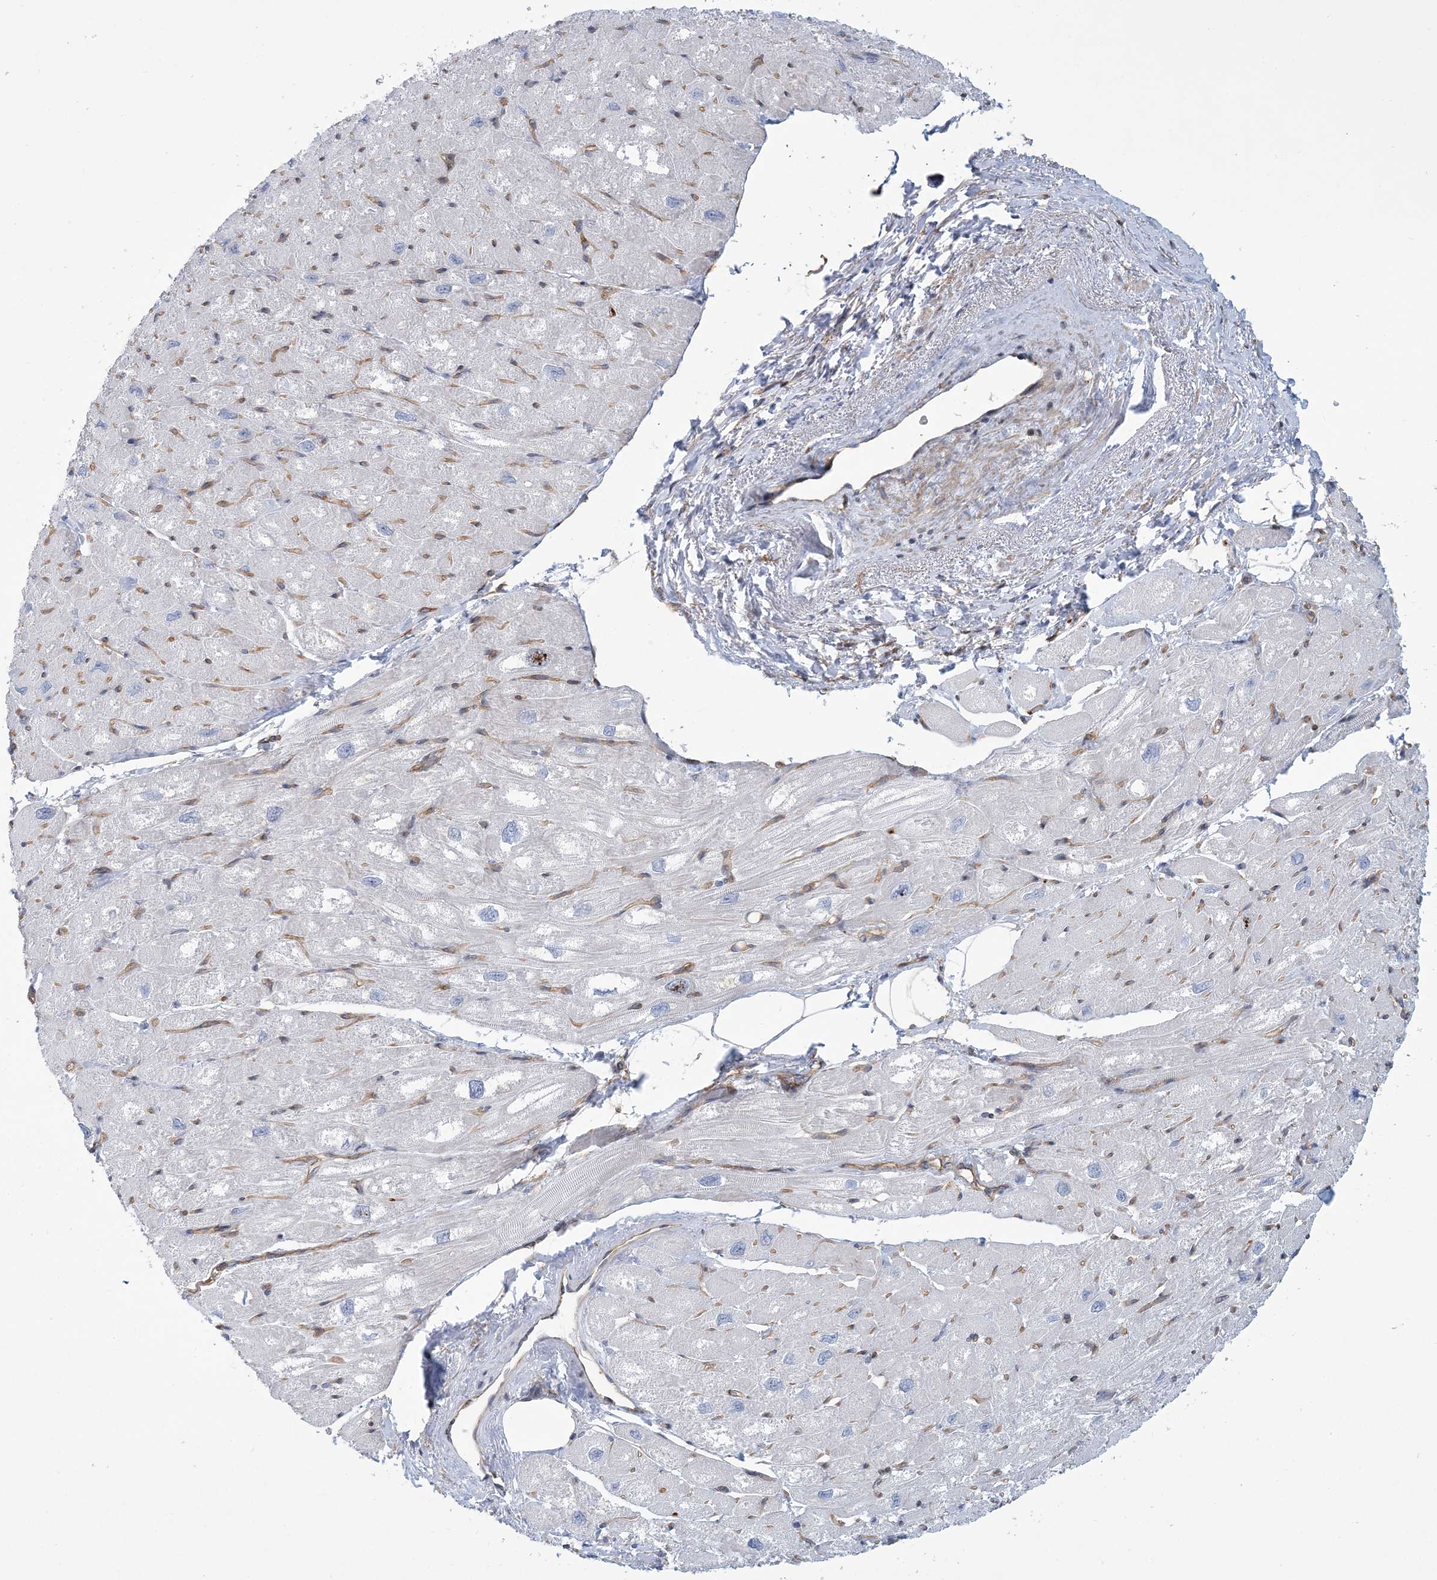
{"staining": {"intensity": "negative", "quantity": "none", "location": "none"}, "tissue": "heart muscle", "cell_type": "Cardiomyocytes", "image_type": "normal", "snomed": [{"axis": "morphology", "description": "Normal tissue, NOS"}, {"axis": "topography", "description": "Heart"}], "caption": "Immunohistochemistry image of unremarkable heart muscle stained for a protein (brown), which reveals no staining in cardiomyocytes.", "gene": "ARAP2", "patient": {"sex": "male", "age": 50}}